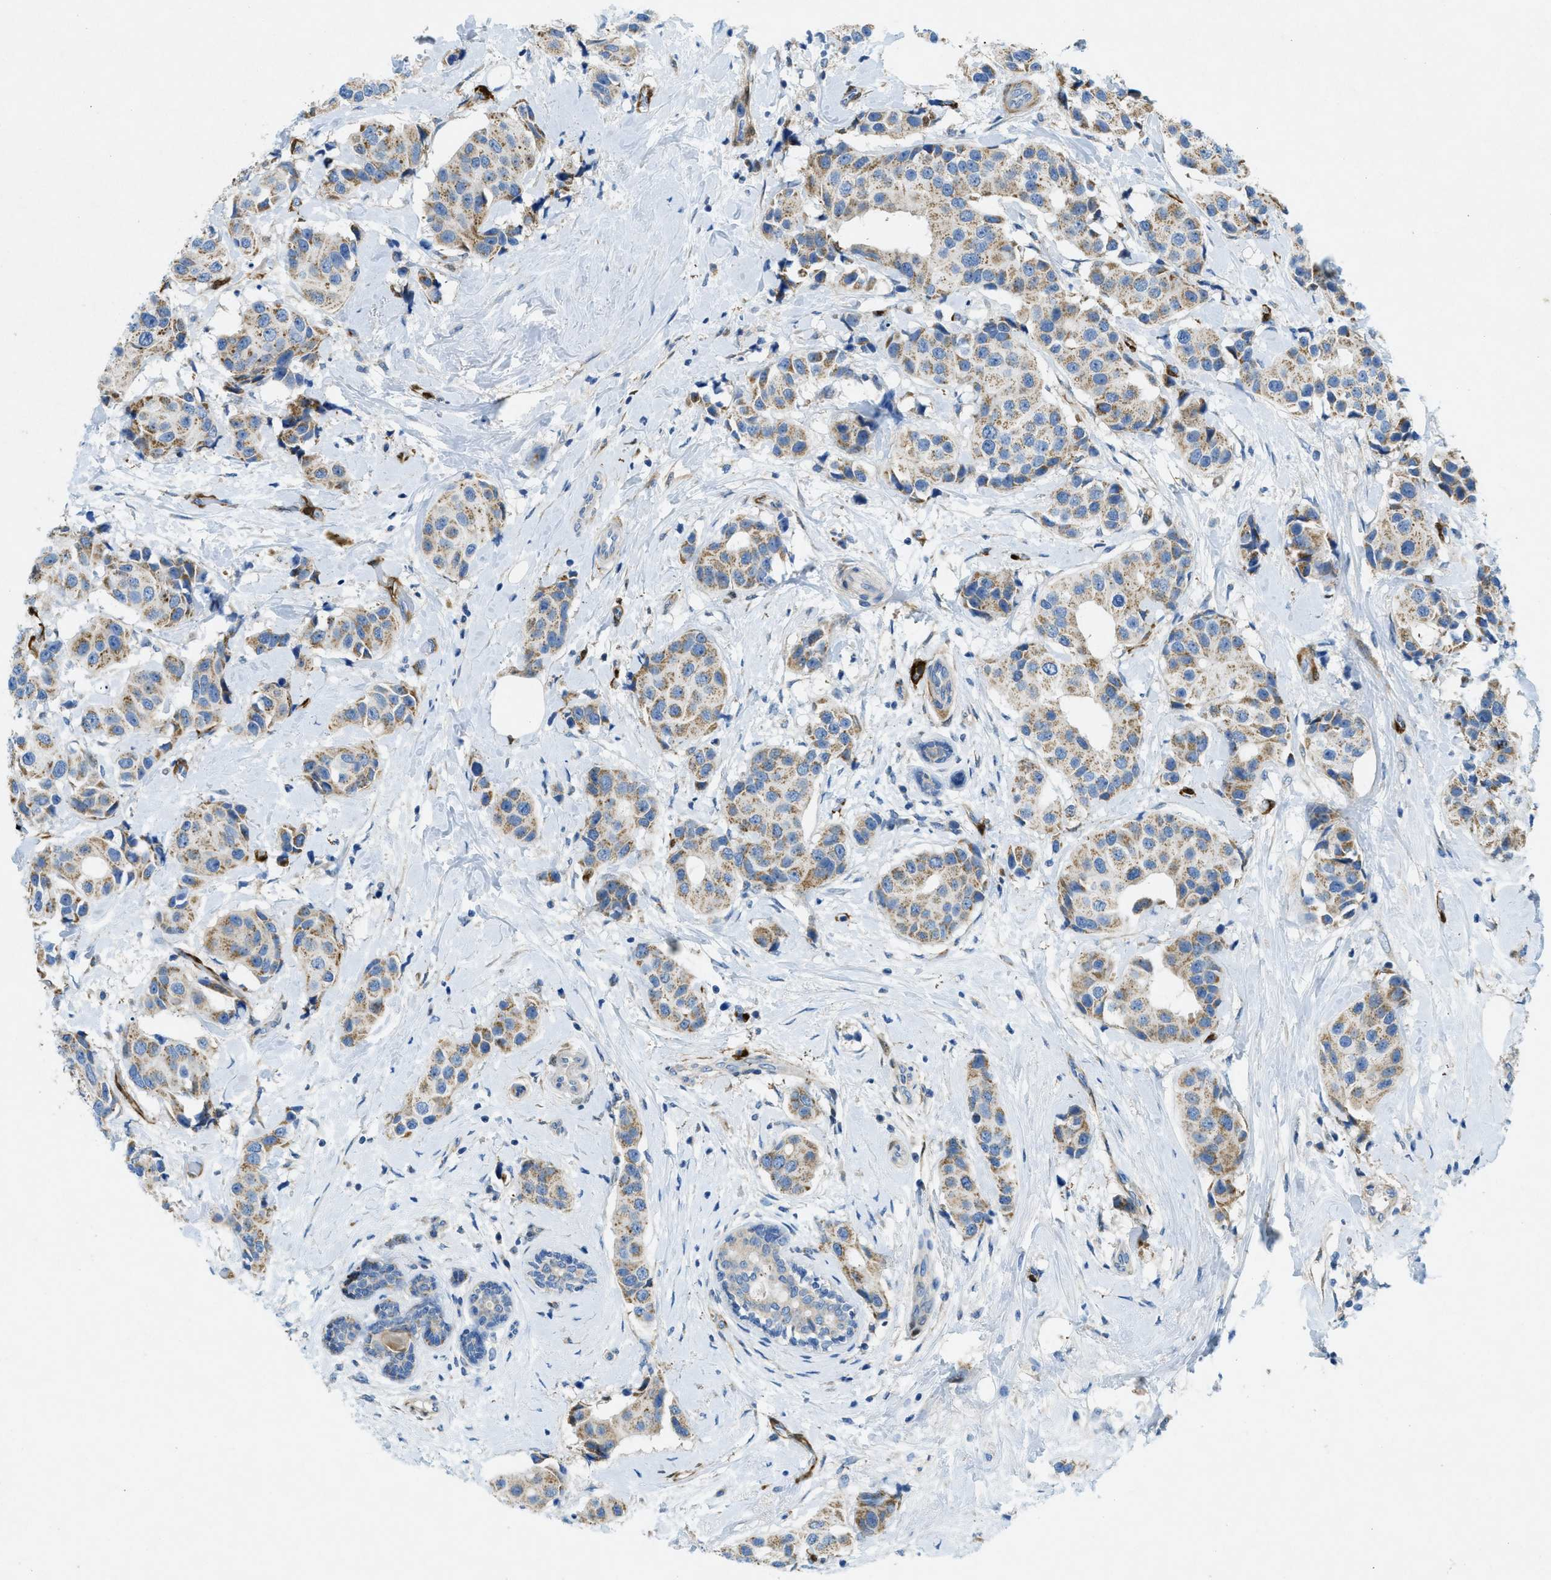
{"staining": {"intensity": "weak", "quantity": ">75%", "location": "cytoplasmic/membranous"}, "tissue": "breast cancer", "cell_type": "Tumor cells", "image_type": "cancer", "snomed": [{"axis": "morphology", "description": "Normal tissue, NOS"}, {"axis": "morphology", "description": "Duct carcinoma"}, {"axis": "topography", "description": "Breast"}], "caption": "Immunohistochemical staining of human intraductal carcinoma (breast) shows weak cytoplasmic/membranous protein expression in about >75% of tumor cells.", "gene": "CYGB", "patient": {"sex": "female", "age": 39}}